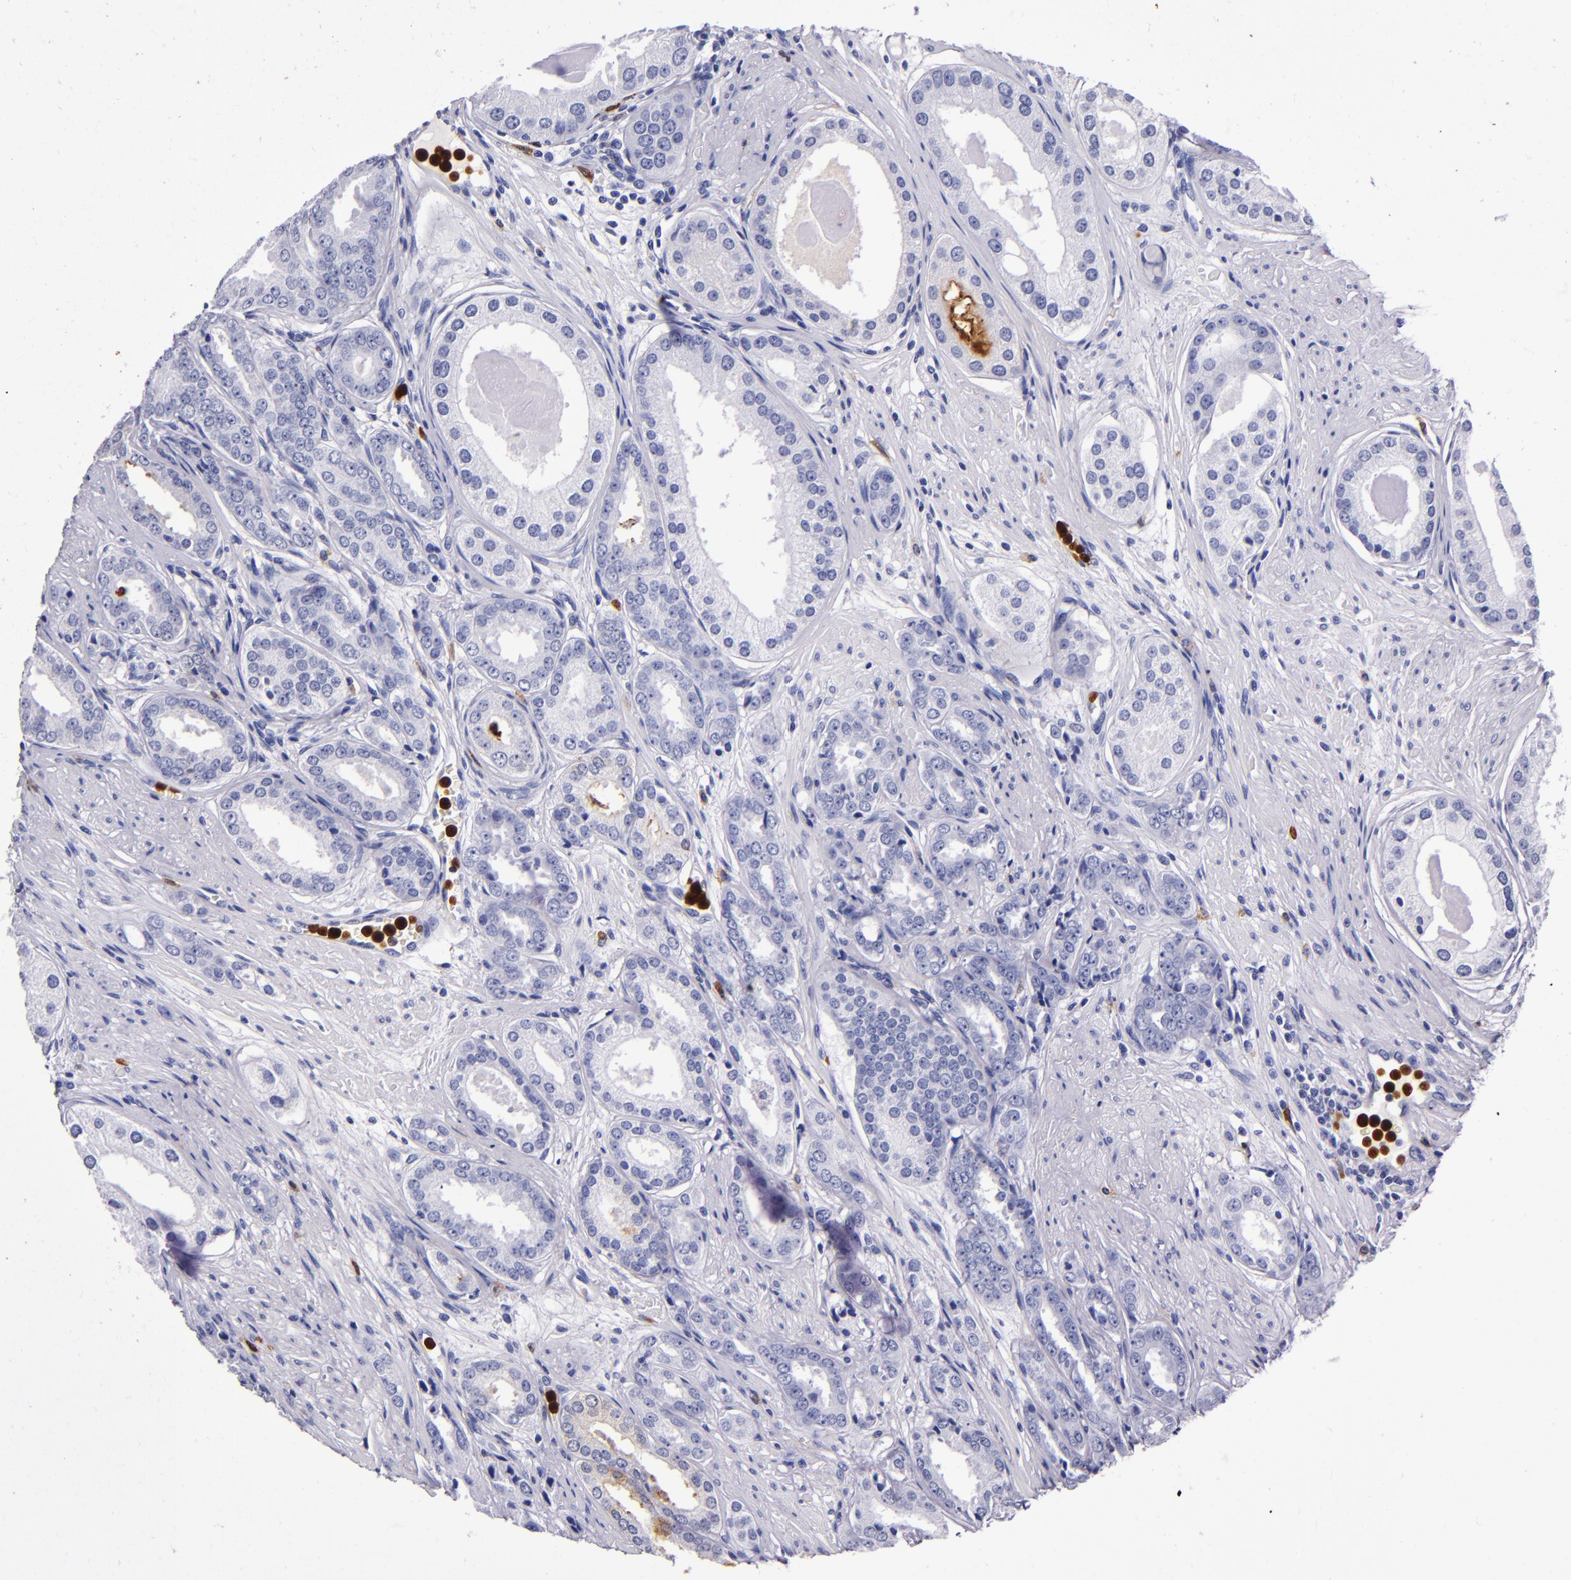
{"staining": {"intensity": "negative", "quantity": "none", "location": "none"}, "tissue": "prostate cancer", "cell_type": "Tumor cells", "image_type": "cancer", "snomed": [{"axis": "morphology", "description": "Adenocarcinoma, Medium grade"}, {"axis": "topography", "description": "Prostate"}], "caption": "Tumor cells are negative for protein expression in human prostate medium-grade adenocarcinoma. The staining was performed using DAB (3,3'-diaminobenzidine) to visualize the protein expression in brown, while the nuclei were stained in blue with hematoxylin (Magnification: 20x).", "gene": "S100A8", "patient": {"sex": "male", "age": 53}}